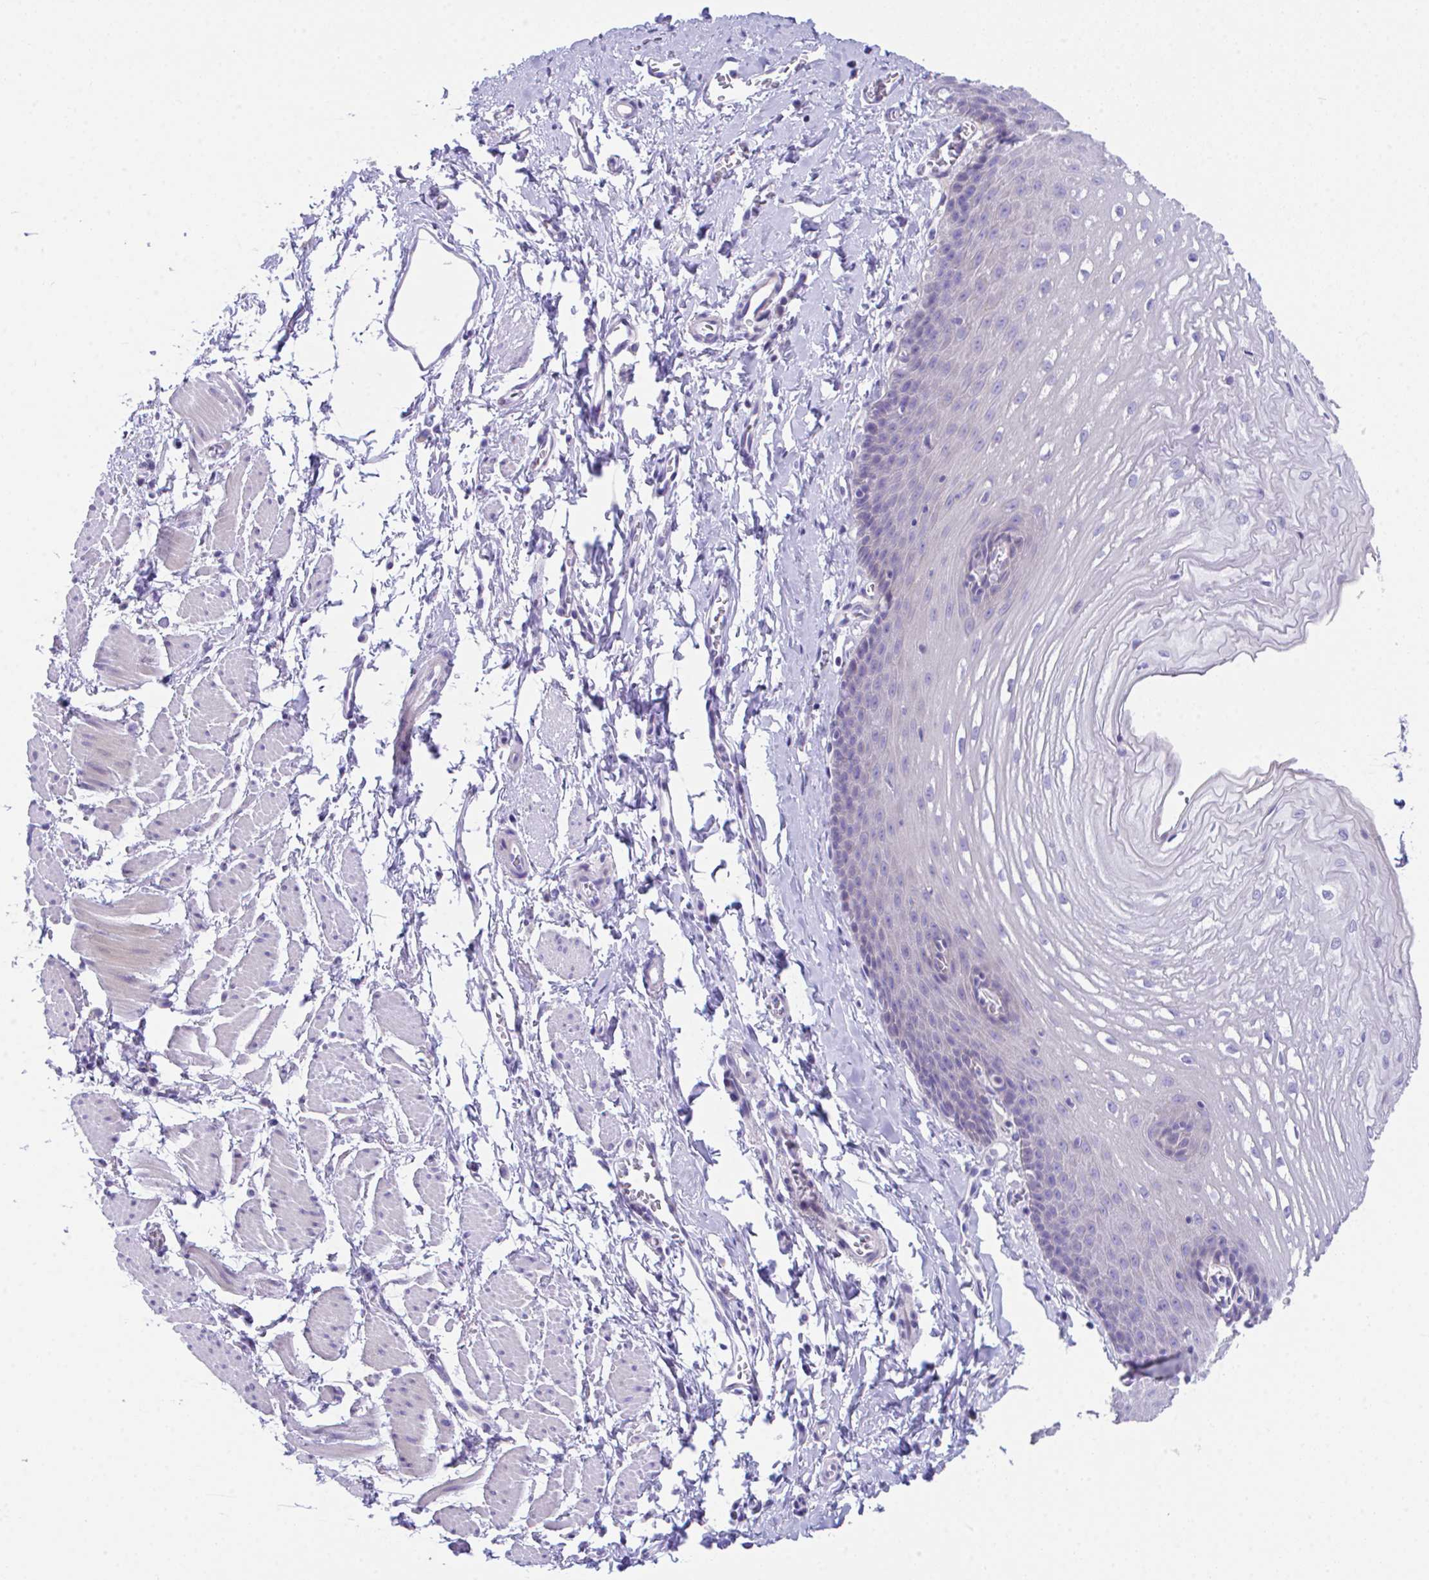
{"staining": {"intensity": "weak", "quantity": "<25%", "location": "nuclear"}, "tissue": "esophagus", "cell_type": "Squamous epithelial cells", "image_type": "normal", "snomed": [{"axis": "morphology", "description": "Normal tissue, NOS"}, {"axis": "topography", "description": "Esophagus"}], "caption": "The immunohistochemistry histopathology image has no significant expression in squamous epithelial cells of esophagus. (DAB (3,3'-diaminobenzidine) IHC, high magnification).", "gene": "SLC16A6", "patient": {"sex": "male", "age": 70}}